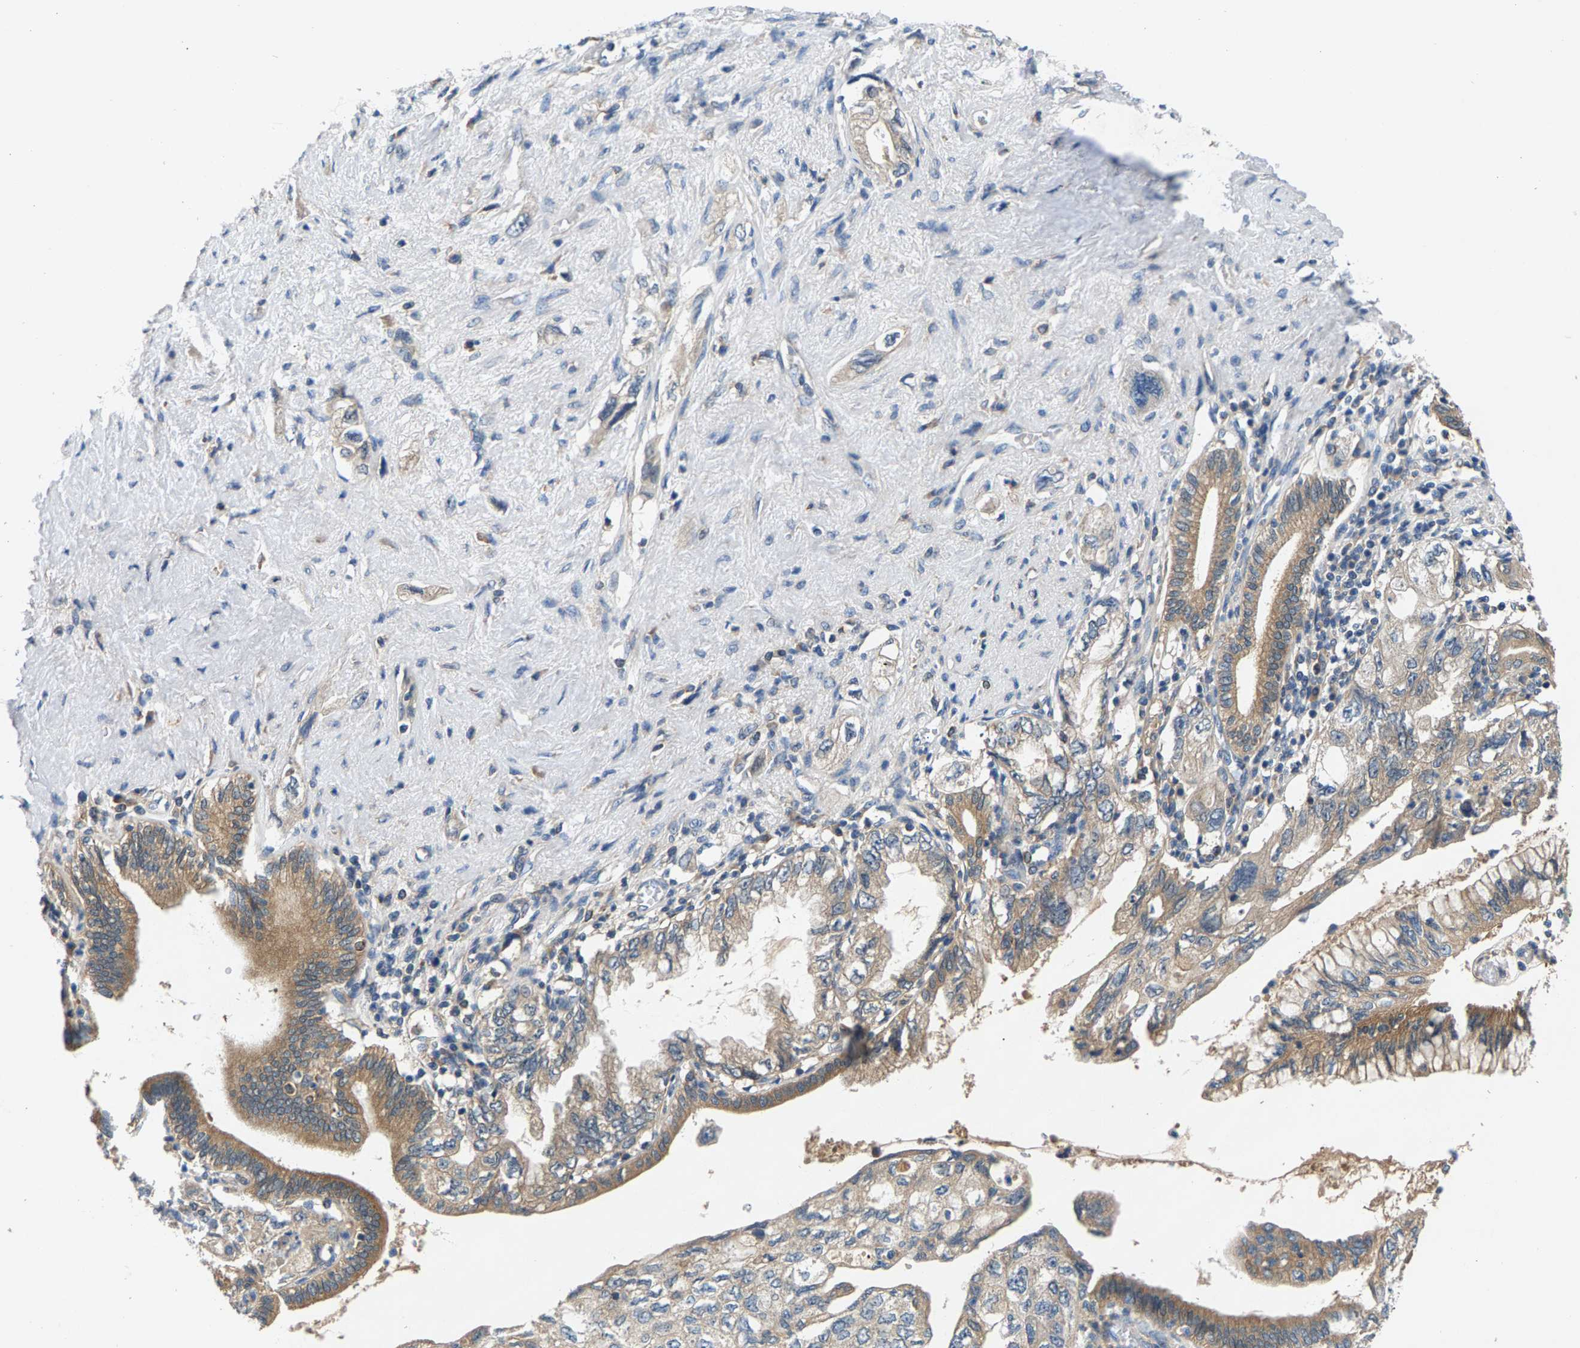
{"staining": {"intensity": "moderate", "quantity": "25%-75%", "location": "cytoplasmic/membranous"}, "tissue": "pancreatic cancer", "cell_type": "Tumor cells", "image_type": "cancer", "snomed": [{"axis": "morphology", "description": "Adenocarcinoma, NOS"}, {"axis": "topography", "description": "Pancreas"}], "caption": "Immunohistochemical staining of pancreatic cancer (adenocarcinoma) reveals medium levels of moderate cytoplasmic/membranous expression in about 25%-75% of tumor cells.", "gene": "NT5C", "patient": {"sex": "female", "age": 73}}